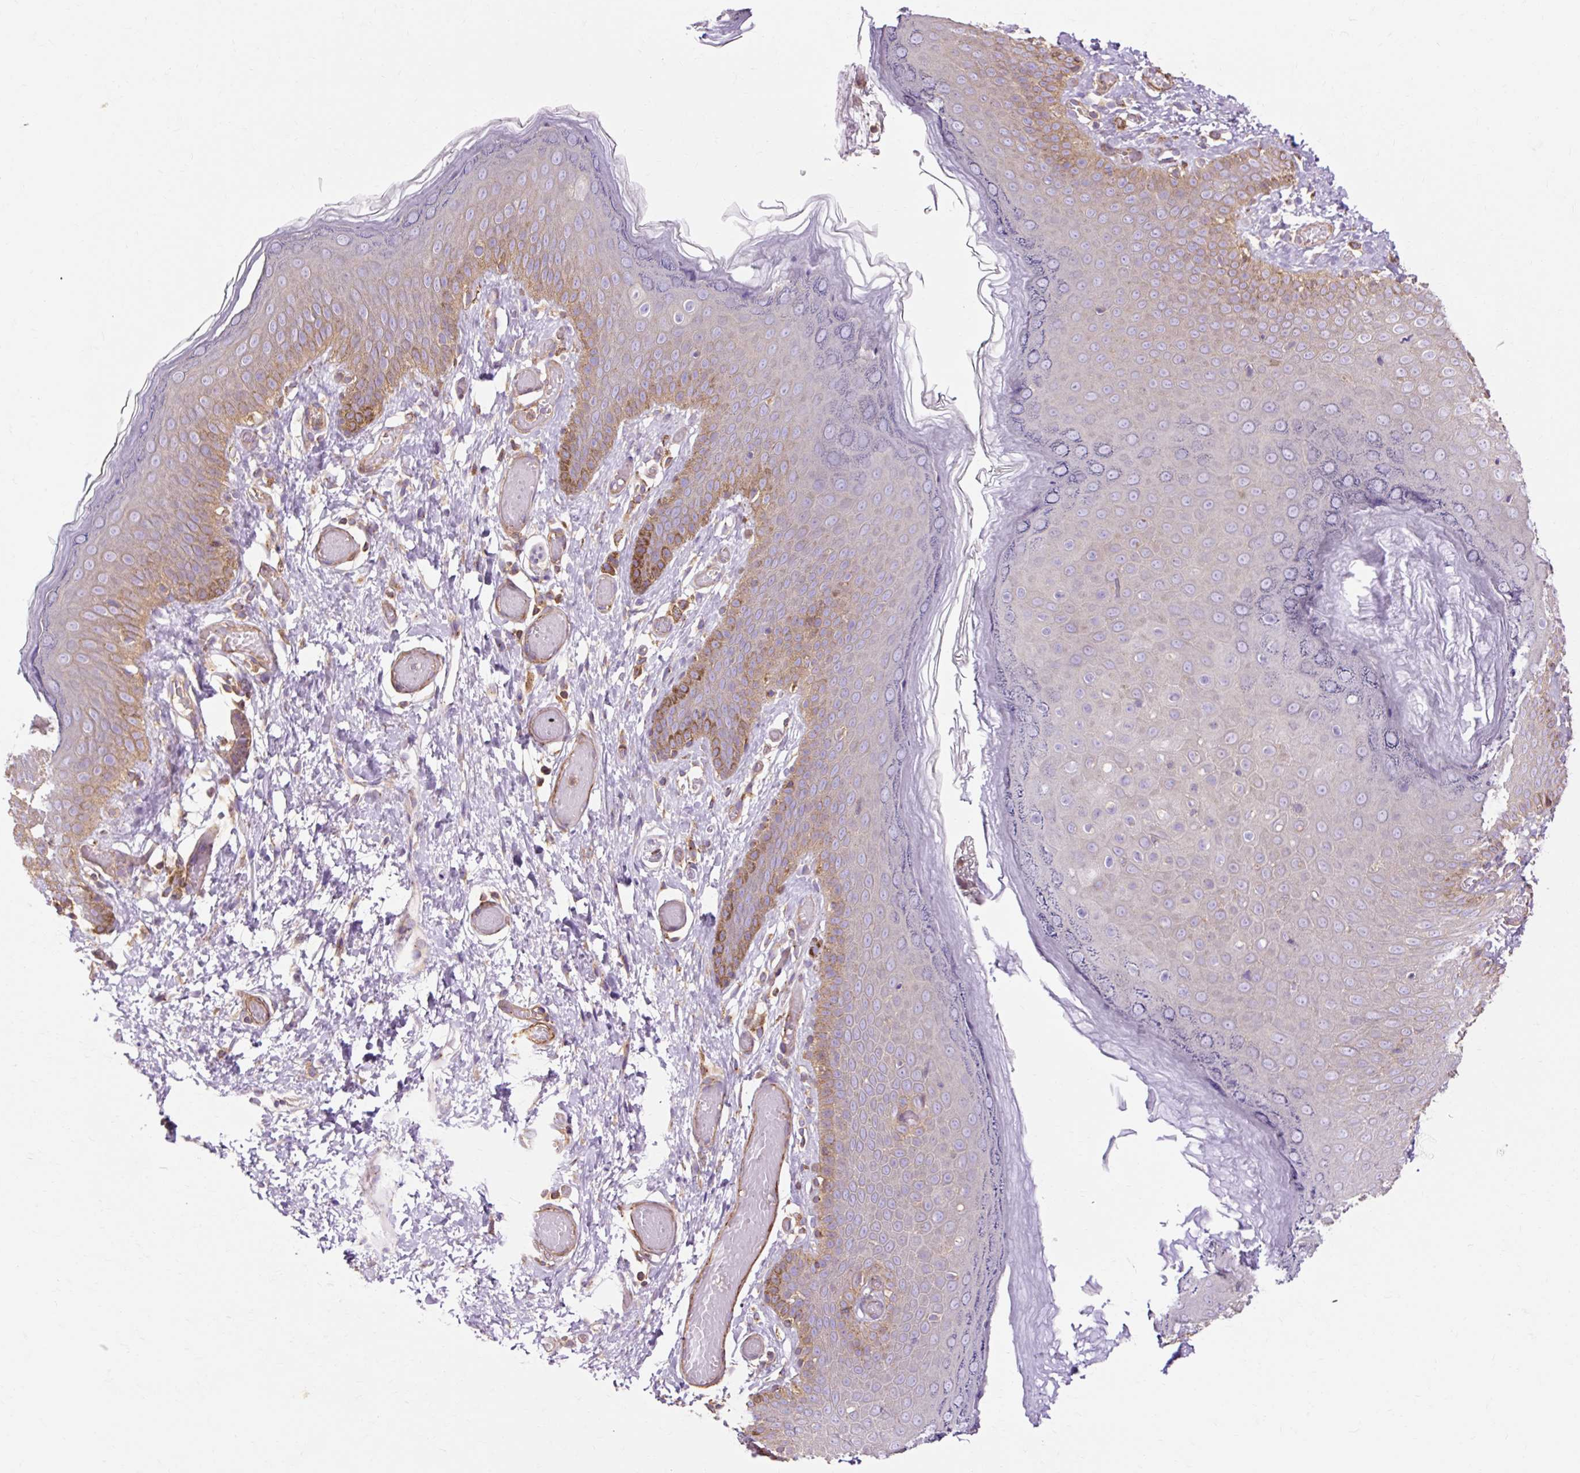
{"staining": {"intensity": "moderate", "quantity": "<25%", "location": "cytoplasmic/membranous"}, "tissue": "skin", "cell_type": "Epidermal cells", "image_type": "normal", "snomed": [{"axis": "morphology", "description": "Normal tissue, NOS"}, {"axis": "topography", "description": "Anal"}], "caption": "A brown stain shows moderate cytoplasmic/membranous staining of a protein in epidermal cells of unremarkable human skin. The staining was performed using DAB to visualize the protein expression in brown, while the nuclei were stained in blue with hematoxylin (Magnification: 20x).", "gene": "TBC1D2B", "patient": {"sex": "female", "age": 40}}